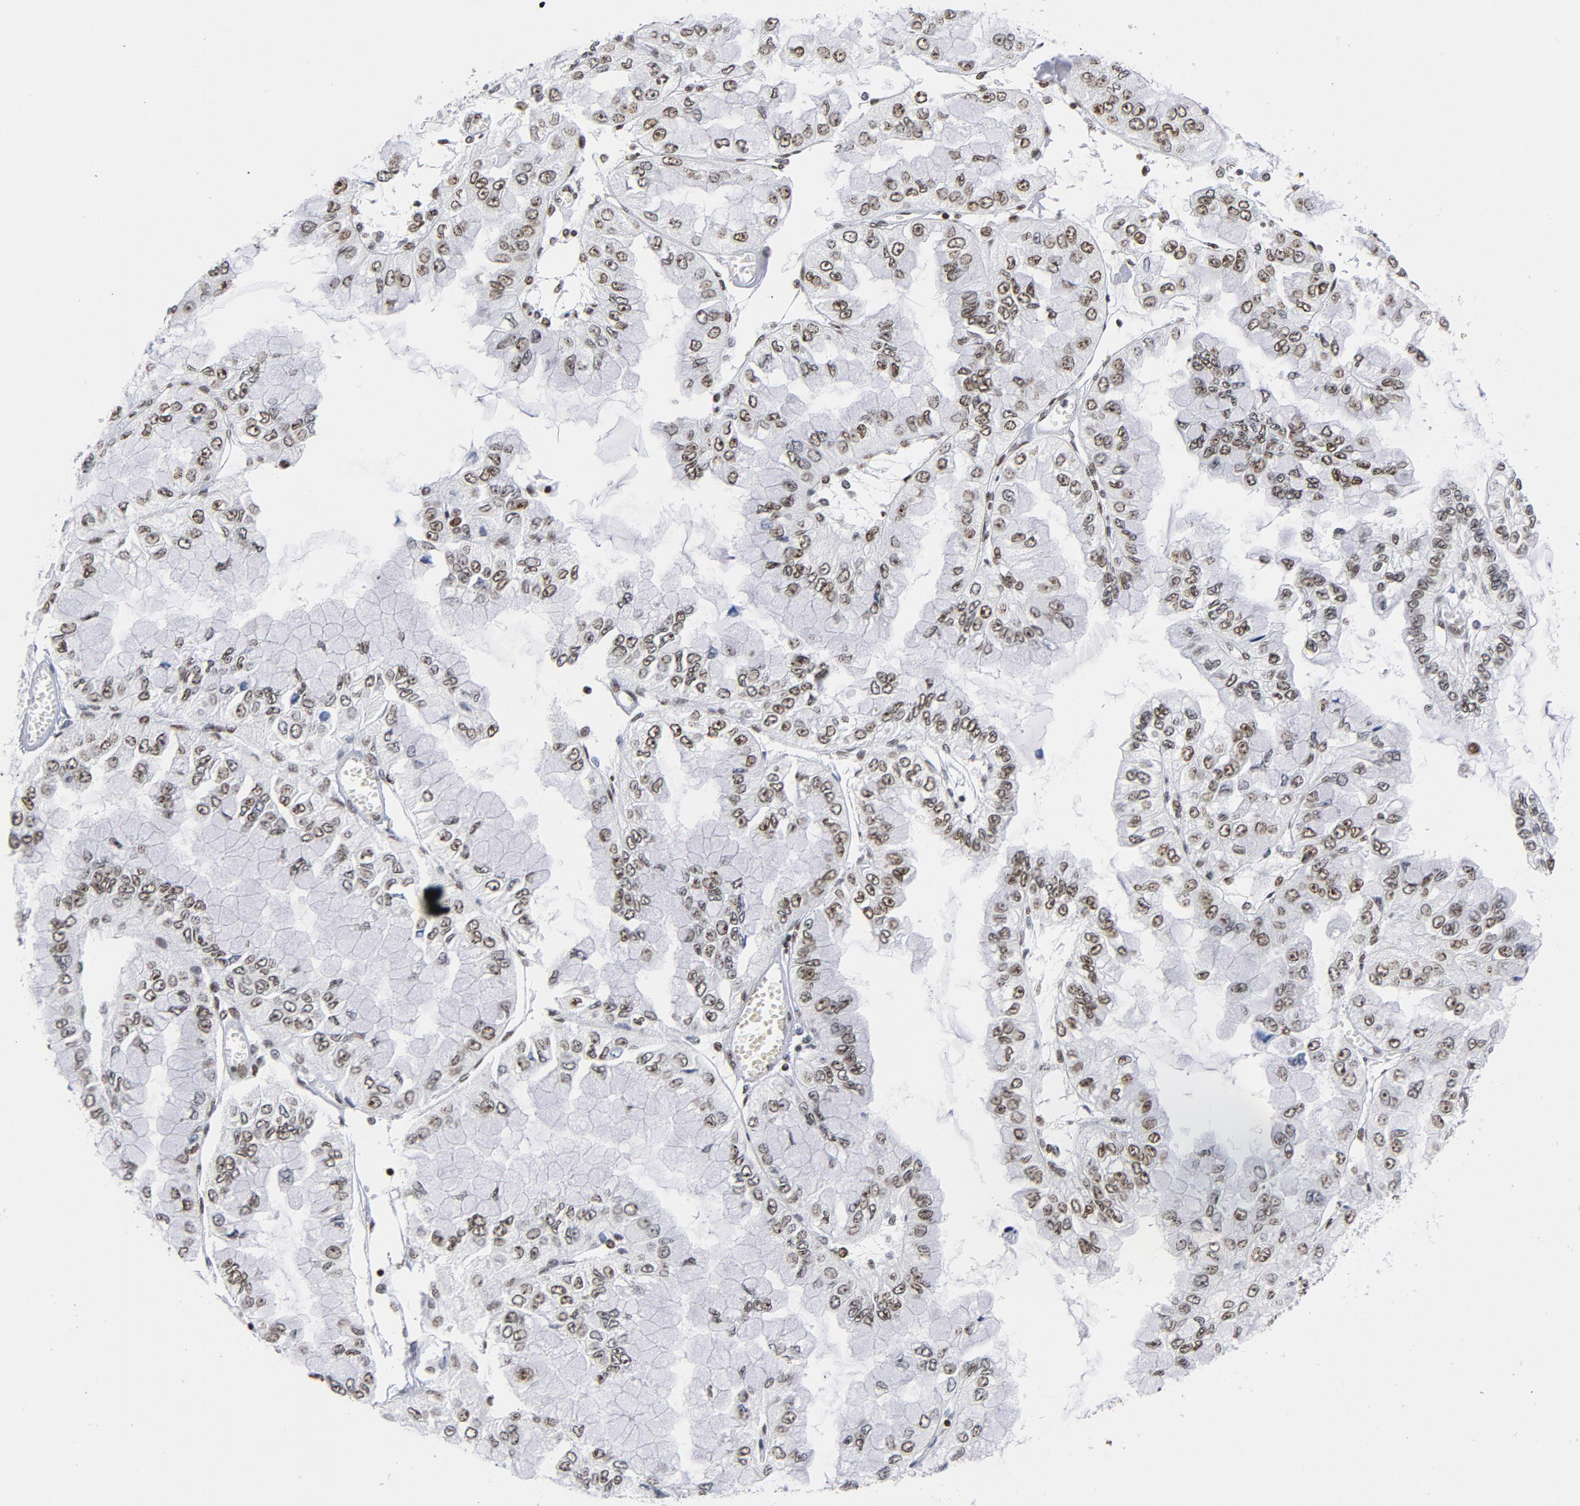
{"staining": {"intensity": "moderate", "quantity": ">75%", "location": "cytoplasmic/membranous,nuclear"}, "tissue": "liver cancer", "cell_type": "Tumor cells", "image_type": "cancer", "snomed": [{"axis": "morphology", "description": "Cholangiocarcinoma"}, {"axis": "topography", "description": "Liver"}], "caption": "Brown immunohistochemical staining in liver cancer (cholangiocarcinoma) demonstrates moderate cytoplasmic/membranous and nuclear expression in about >75% of tumor cells.", "gene": "TOP2B", "patient": {"sex": "female", "age": 79}}